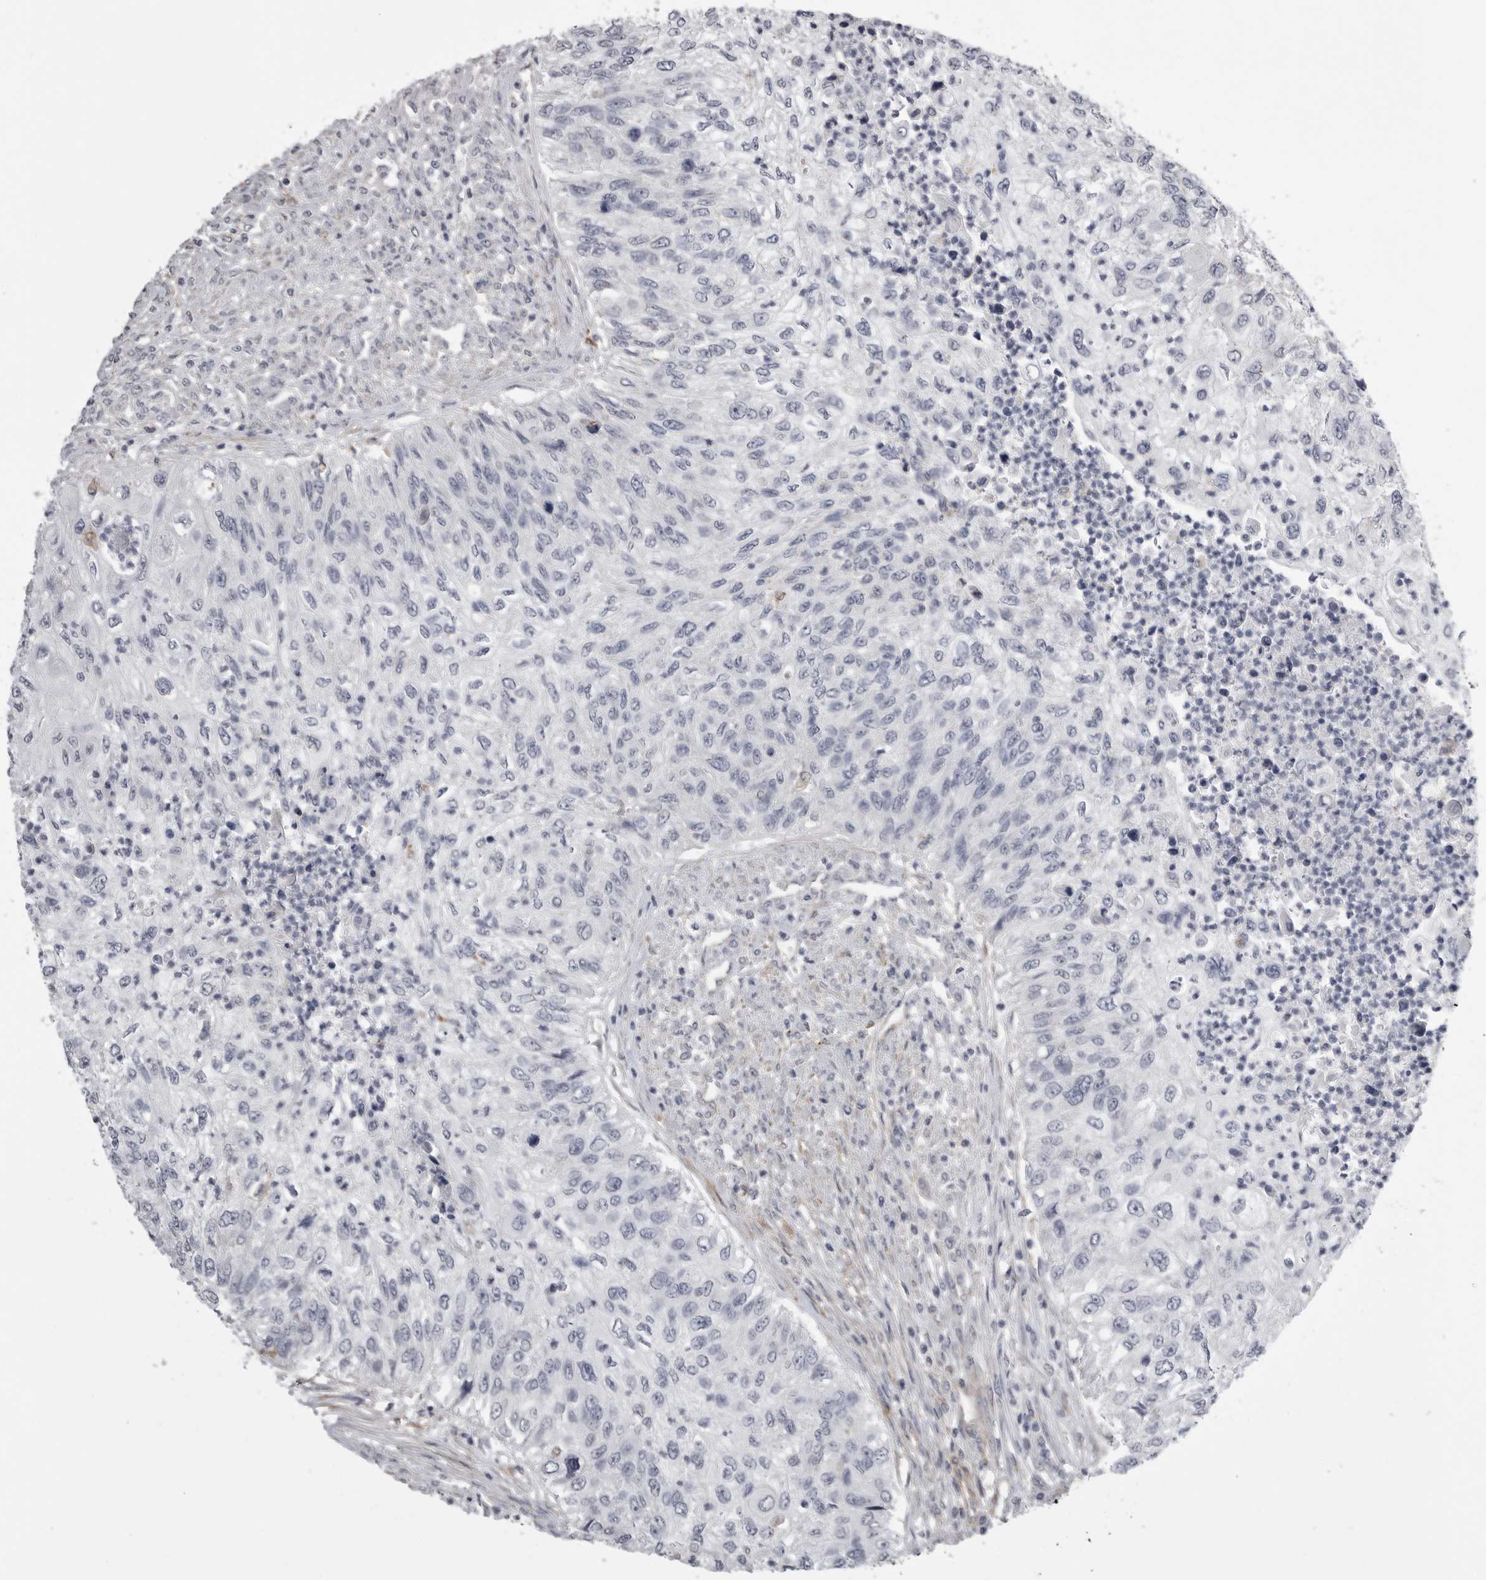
{"staining": {"intensity": "negative", "quantity": "none", "location": "none"}, "tissue": "urothelial cancer", "cell_type": "Tumor cells", "image_type": "cancer", "snomed": [{"axis": "morphology", "description": "Urothelial carcinoma, High grade"}, {"axis": "topography", "description": "Urinary bladder"}], "caption": "This photomicrograph is of urothelial carcinoma (high-grade) stained with IHC to label a protein in brown with the nuclei are counter-stained blue. There is no positivity in tumor cells.", "gene": "AOC3", "patient": {"sex": "female", "age": 60}}